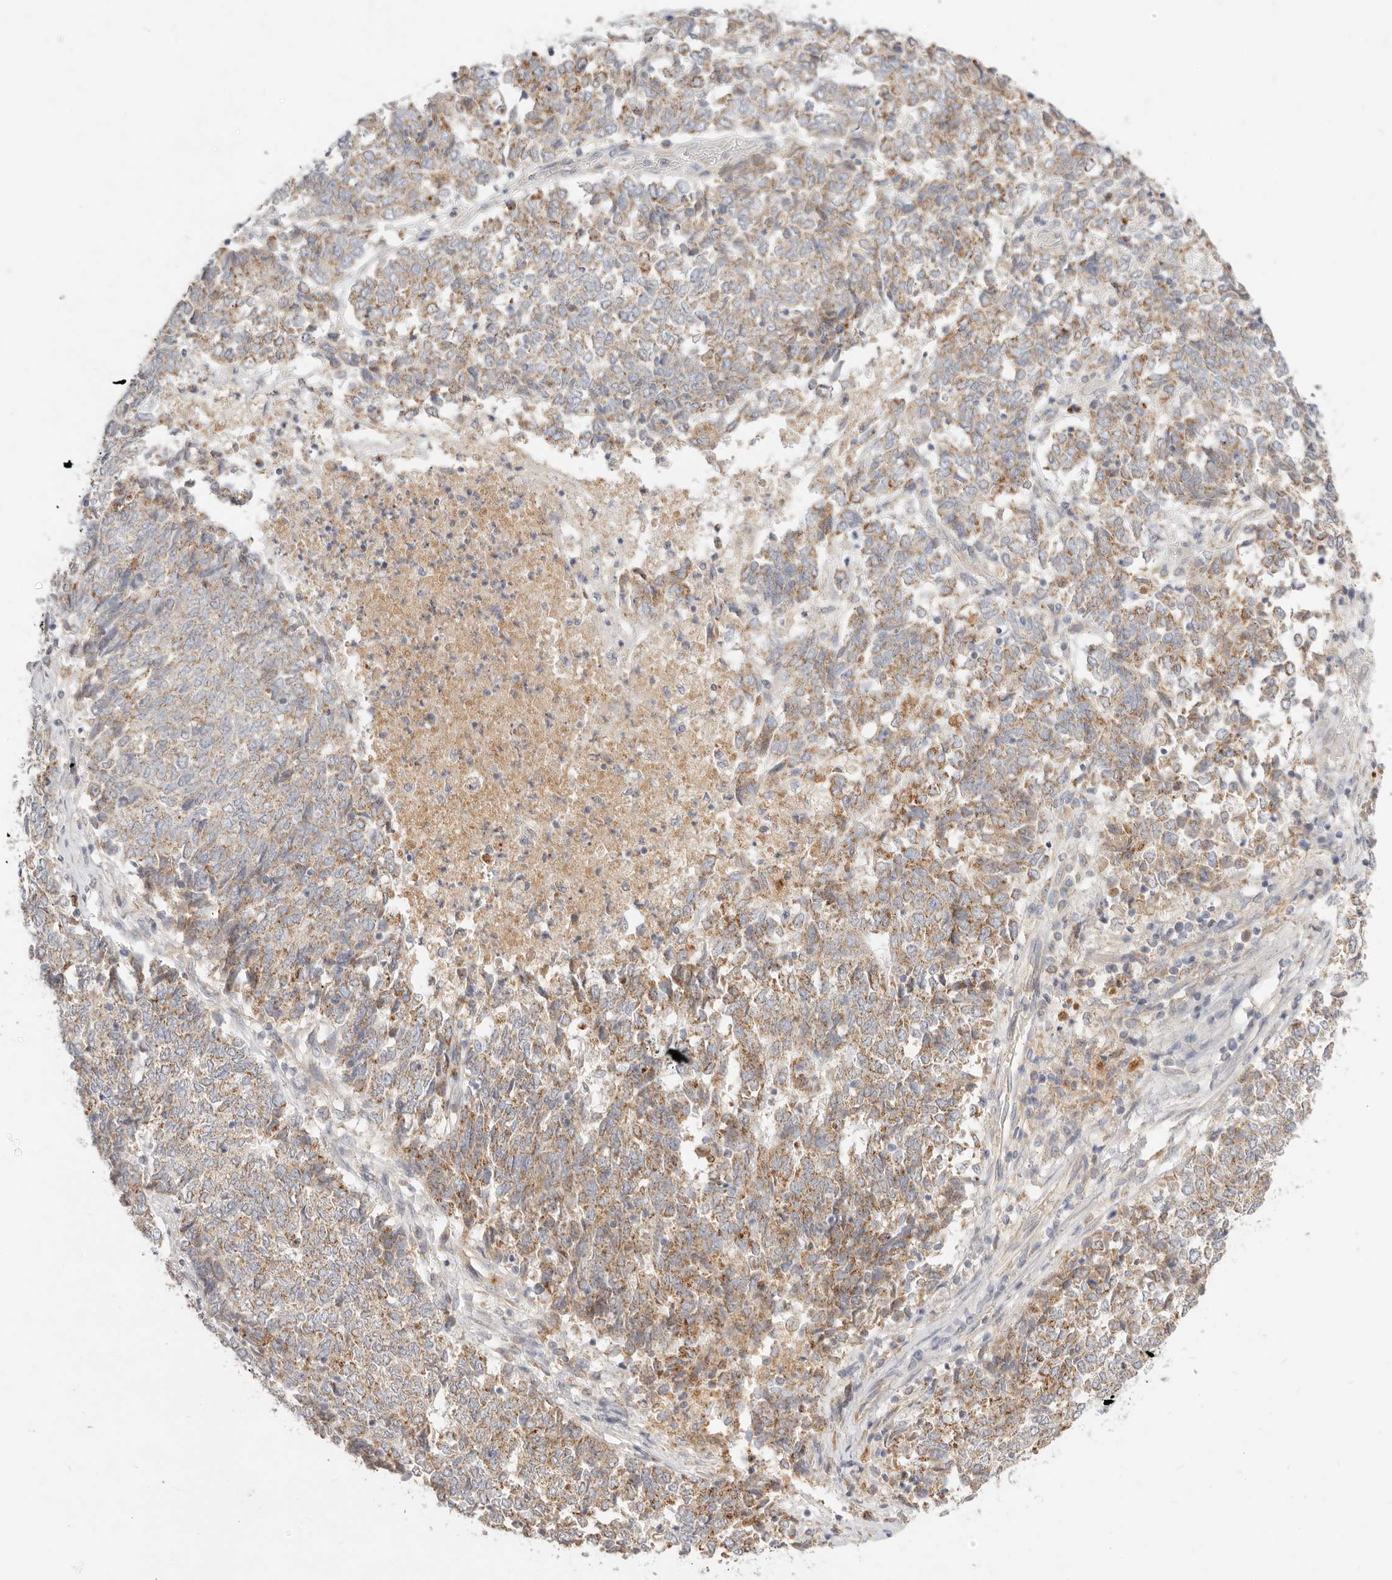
{"staining": {"intensity": "moderate", "quantity": "25%-75%", "location": "cytoplasmic/membranous"}, "tissue": "endometrial cancer", "cell_type": "Tumor cells", "image_type": "cancer", "snomed": [{"axis": "morphology", "description": "Adenocarcinoma, NOS"}, {"axis": "topography", "description": "Endometrium"}], "caption": "A high-resolution photomicrograph shows IHC staining of endometrial cancer (adenocarcinoma), which shows moderate cytoplasmic/membranous expression in approximately 25%-75% of tumor cells. (DAB IHC, brown staining for protein, blue staining for nuclei).", "gene": "ACOX1", "patient": {"sex": "female", "age": 80}}